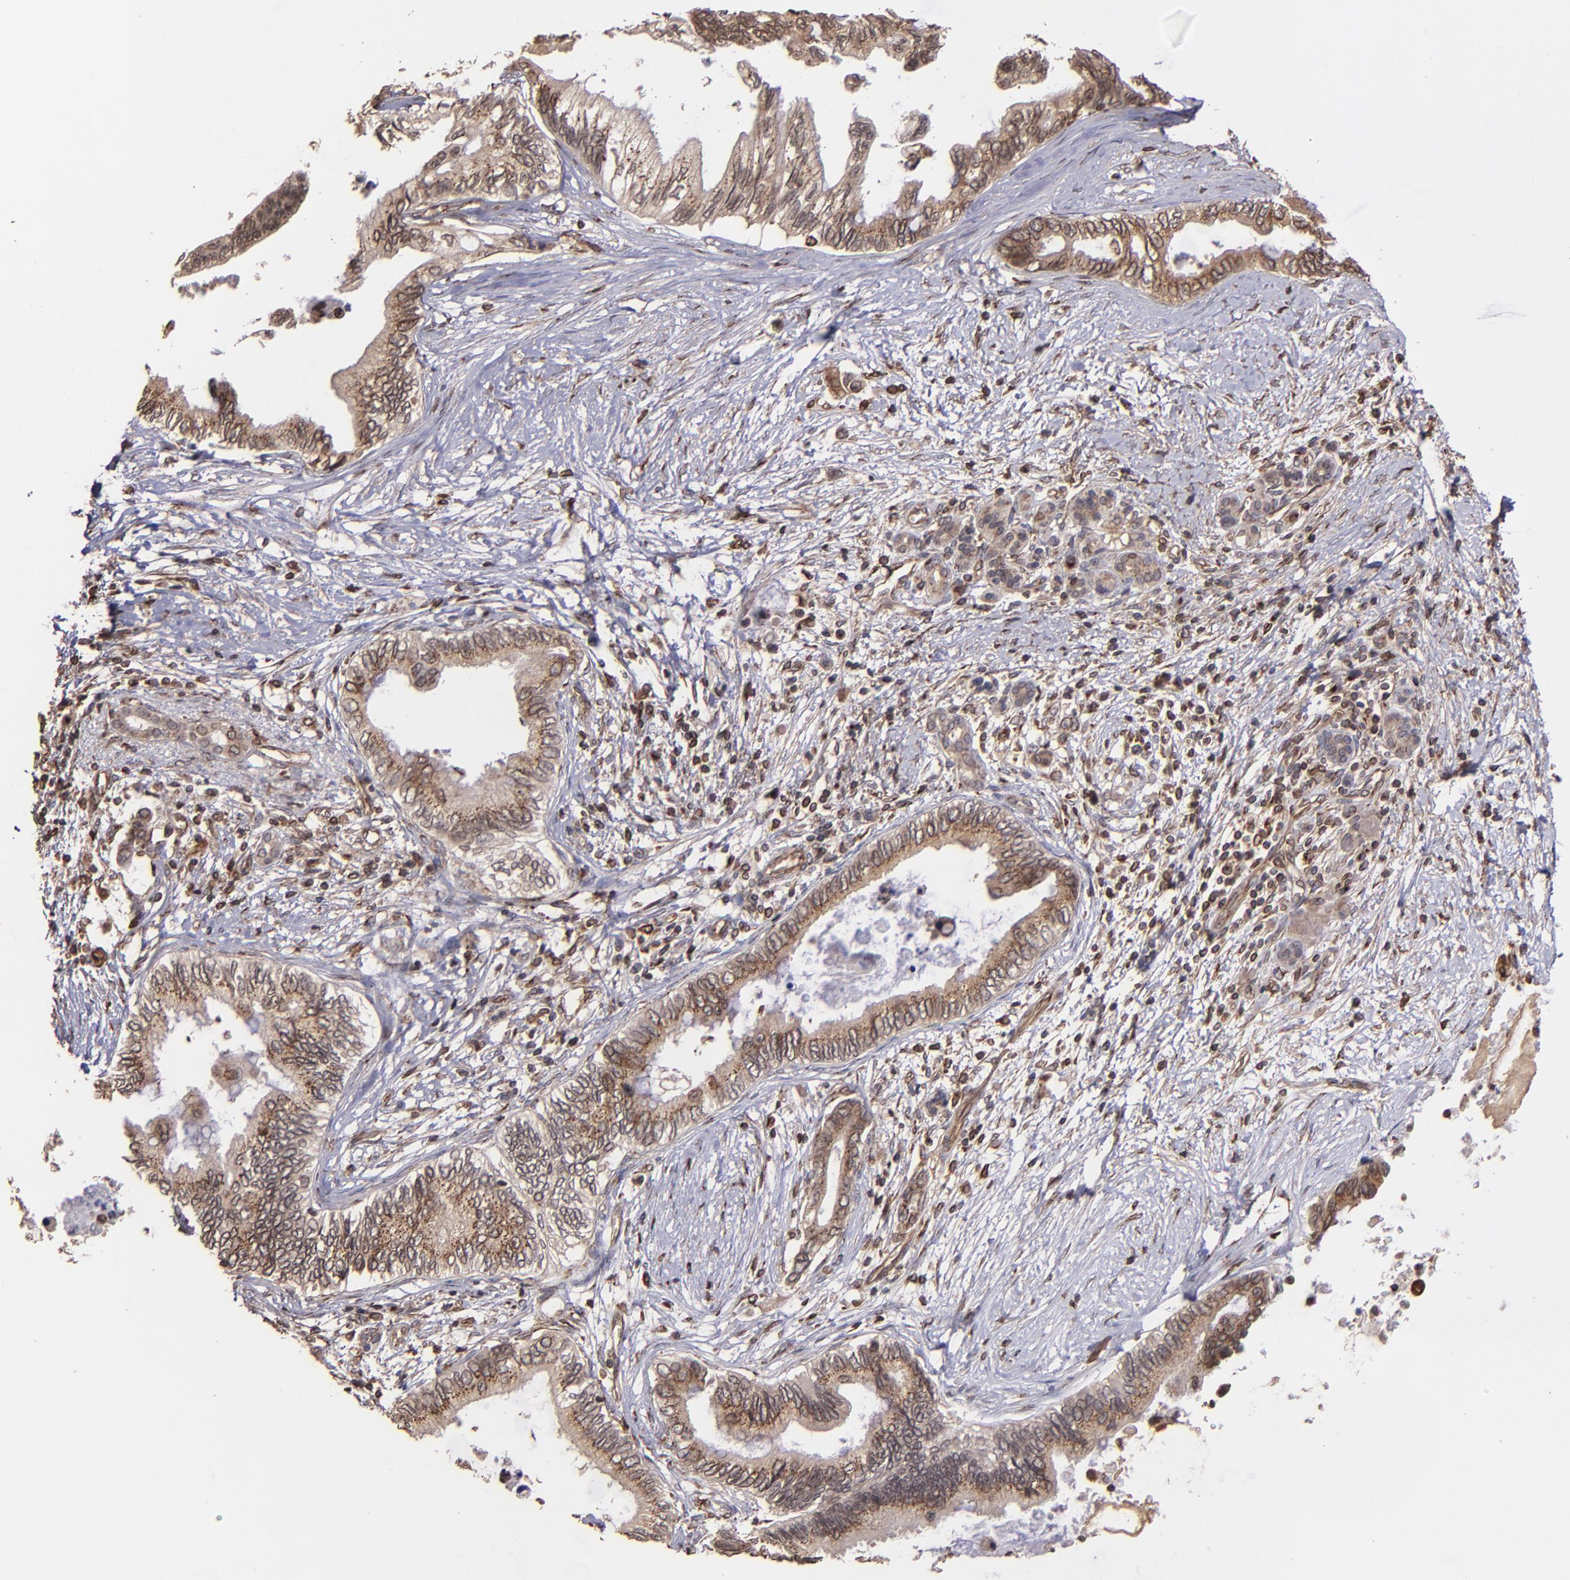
{"staining": {"intensity": "moderate", "quantity": ">75%", "location": "cytoplasmic/membranous"}, "tissue": "pancreatic cancer", "cell_type": "Tumor cells", "image_type": "cancer", "snomed": [{"axis": "morphology", "description": "Adenocarcinoma, NOS"}, {"axis": "topography", "description": "Pancreas"}], "caption": "A micrograph of human pancreatic adenocarcinoma stained for a protein reveals moderate cytoplasmic/membranous brown staining in tumor cells. Immunohistochemistry (ihc) stains the protein of interest in brown and the nuclei are stained blue.", "gene": "TRIP11", "patient": {"sex": "female", "age": 66}}